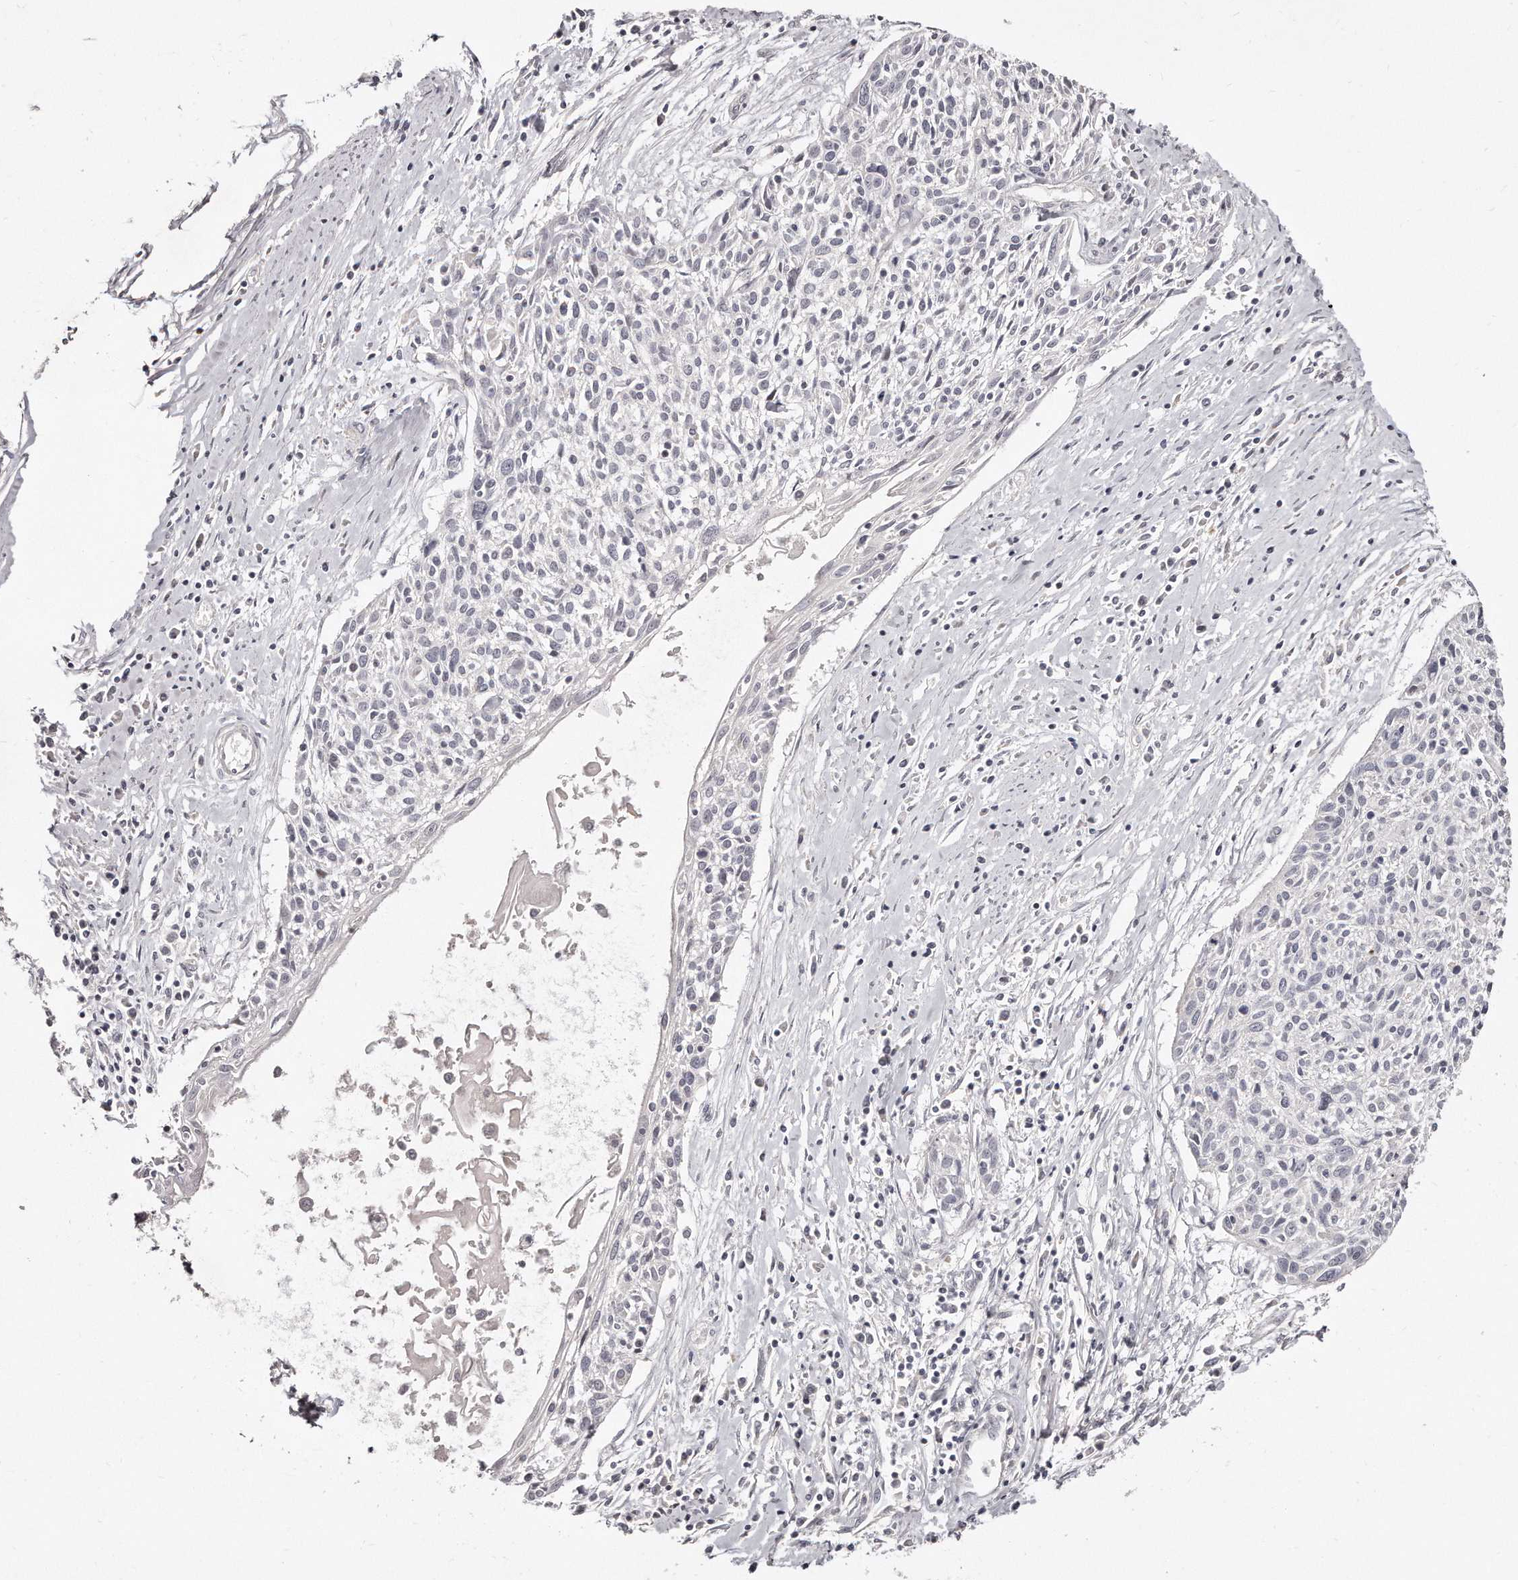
{"staining": {"intensity": "negative", "quantity": "none", "location": "none"}, "tissue": "cervical cancer", "cell_type": "Tumor cells", "image_type": "cancer", "snomed": [{"axis": "morphology", "description": "Squamous cell carcinoma, NOS"}, {"axis": "topography", "description": "Cervix"}], "caption": "Tumor cells show no significant expression in squamous cell carcinoma (cervical).", "gene": "TTLL4", "patient": {"sex": "female", "age": 51}}